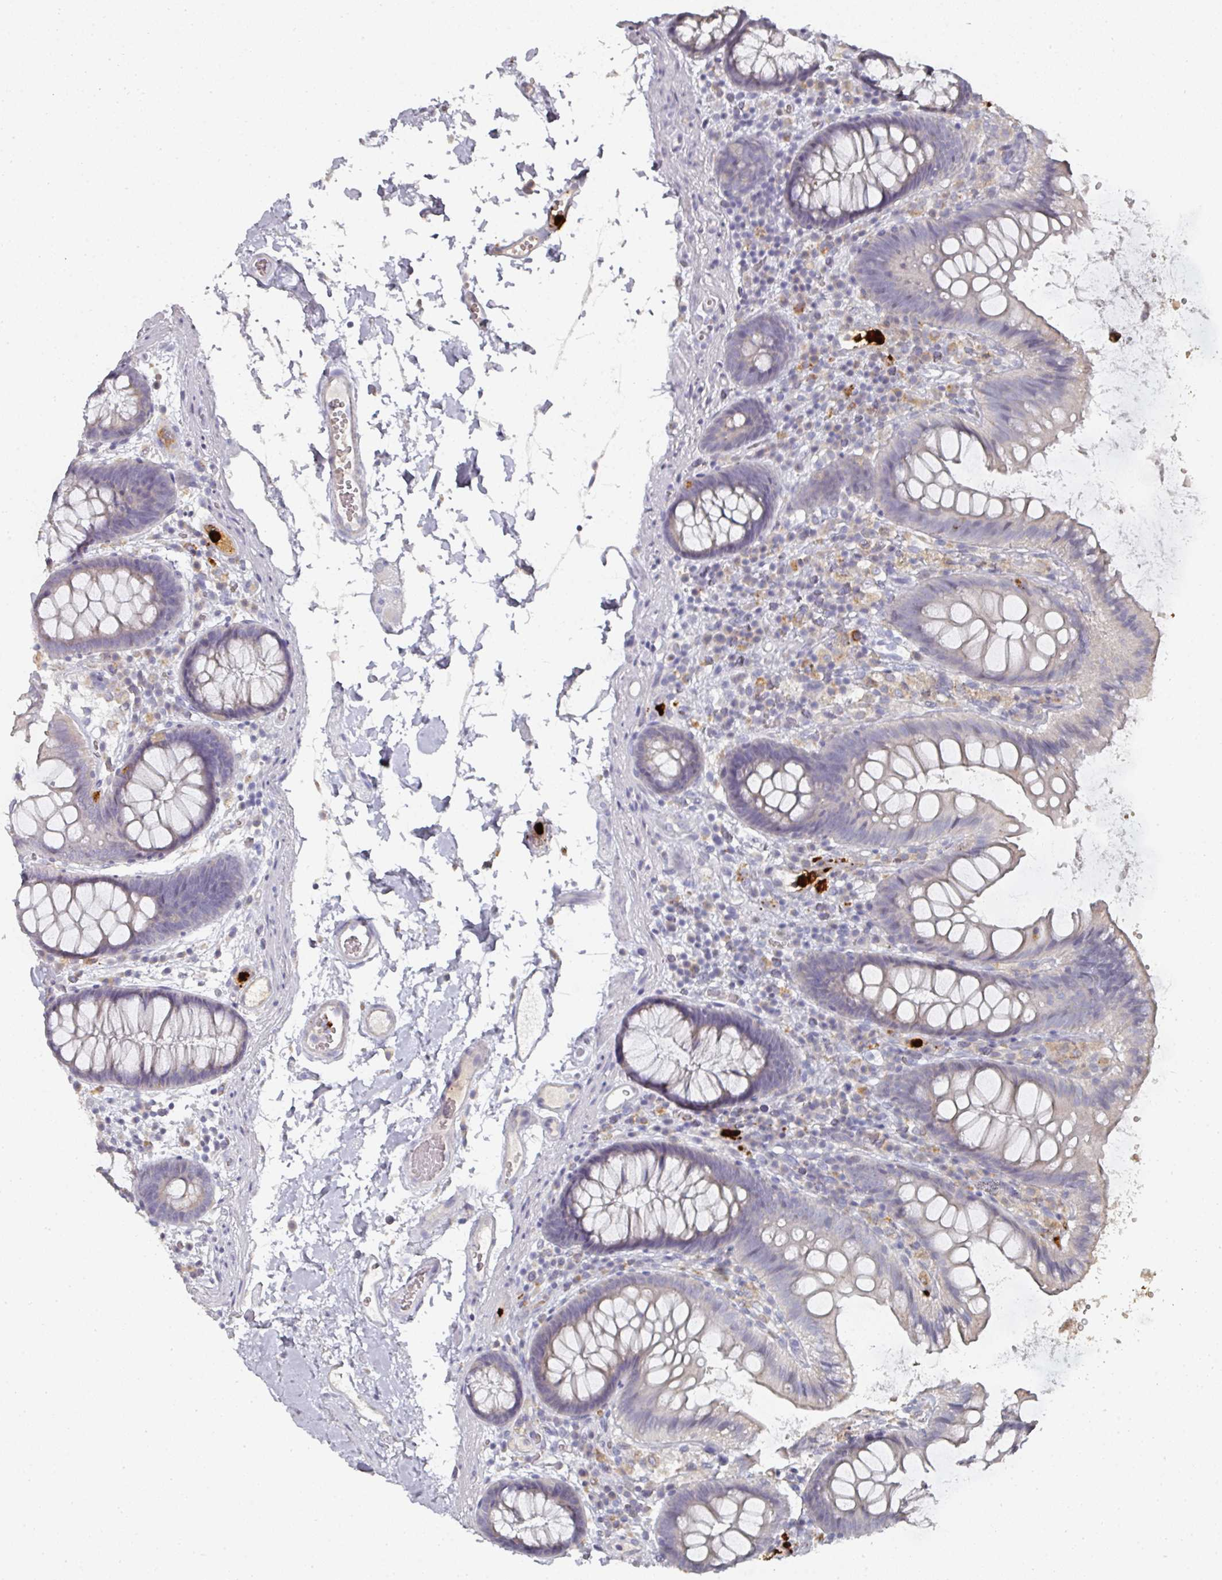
{"staining": {"intensity": "negative", "quantity": "none", "location": "none"}, "tissue": "colon", "cell_type": "Endothelial cells", "image_type": "normal", "snomed": [{"axis": "morphology", "description": "Normal tissue, NOS"}, {"axis": "topography", "description": "Colon"}], "caption": "Histopathology image shows no significant protein staining in endothelial cells of normal colon.", "gene": "CAMP", "patient": {"sex": "male", "age": 84}}